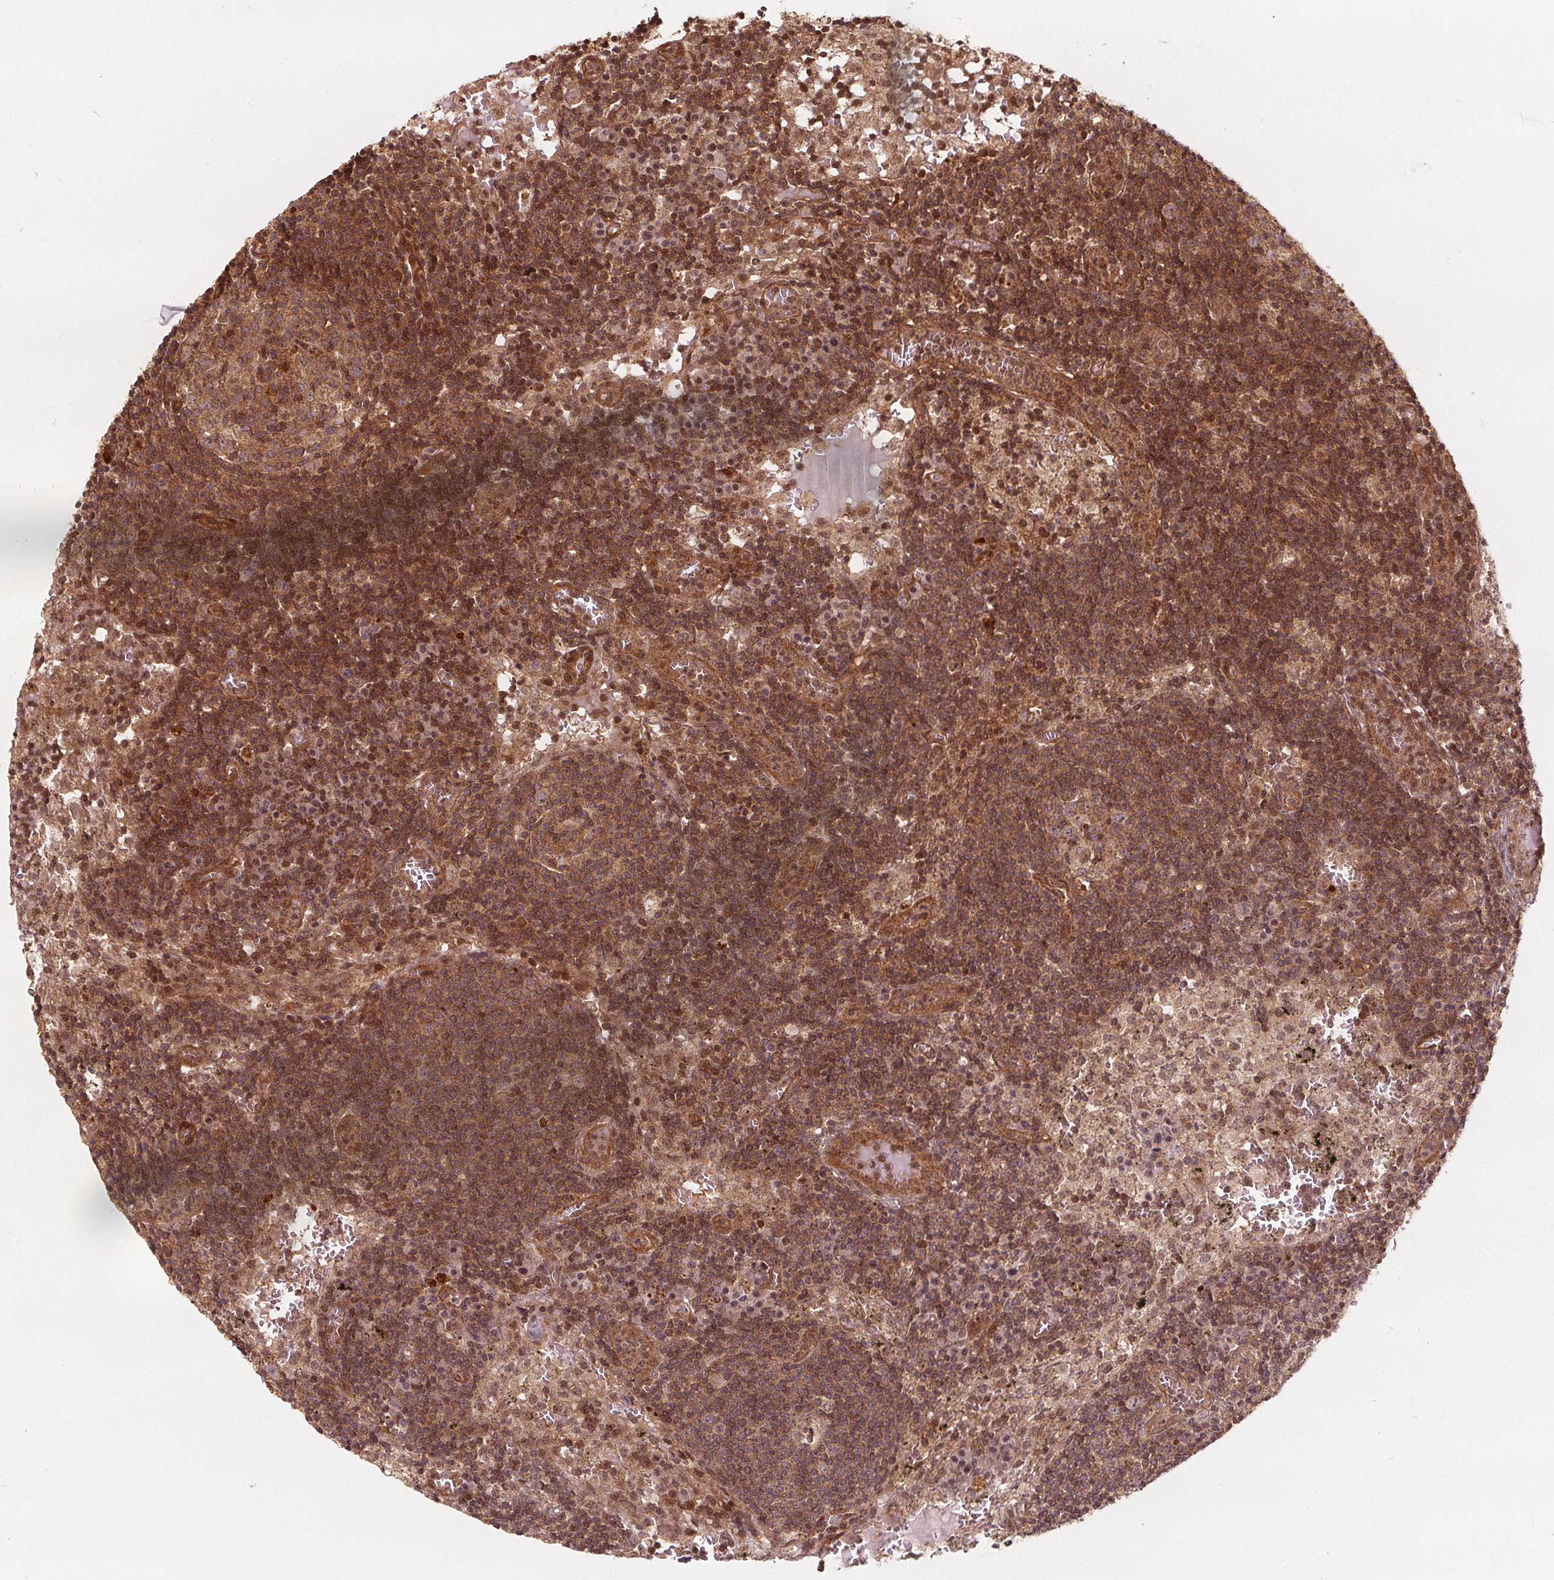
{"staining": {"intensity": "moderate", "quantity": ">75%", "location": "cytoplasmic/membranous,nuclear"}, "tissue": "lymph node", "cell_type": "Germinal center cells", "image_type": "normal", "snomed": [{"axis": "morphology", "description": "Normal tissue, NOS"}, {"axis": "topography", "description": "Lymph node"}], "caption": "A high-resolution image shows immunohistochemistry (IHC) staining of normal lymph node, which exhibits moderate cytoplasmic/membranous,nuclear staining in about >75% of germinal center cells. (IHC, brightfield microscopy, high magnification).", "gene": "PPP1CB", "patient": {"sex": "male", "age": 62}}